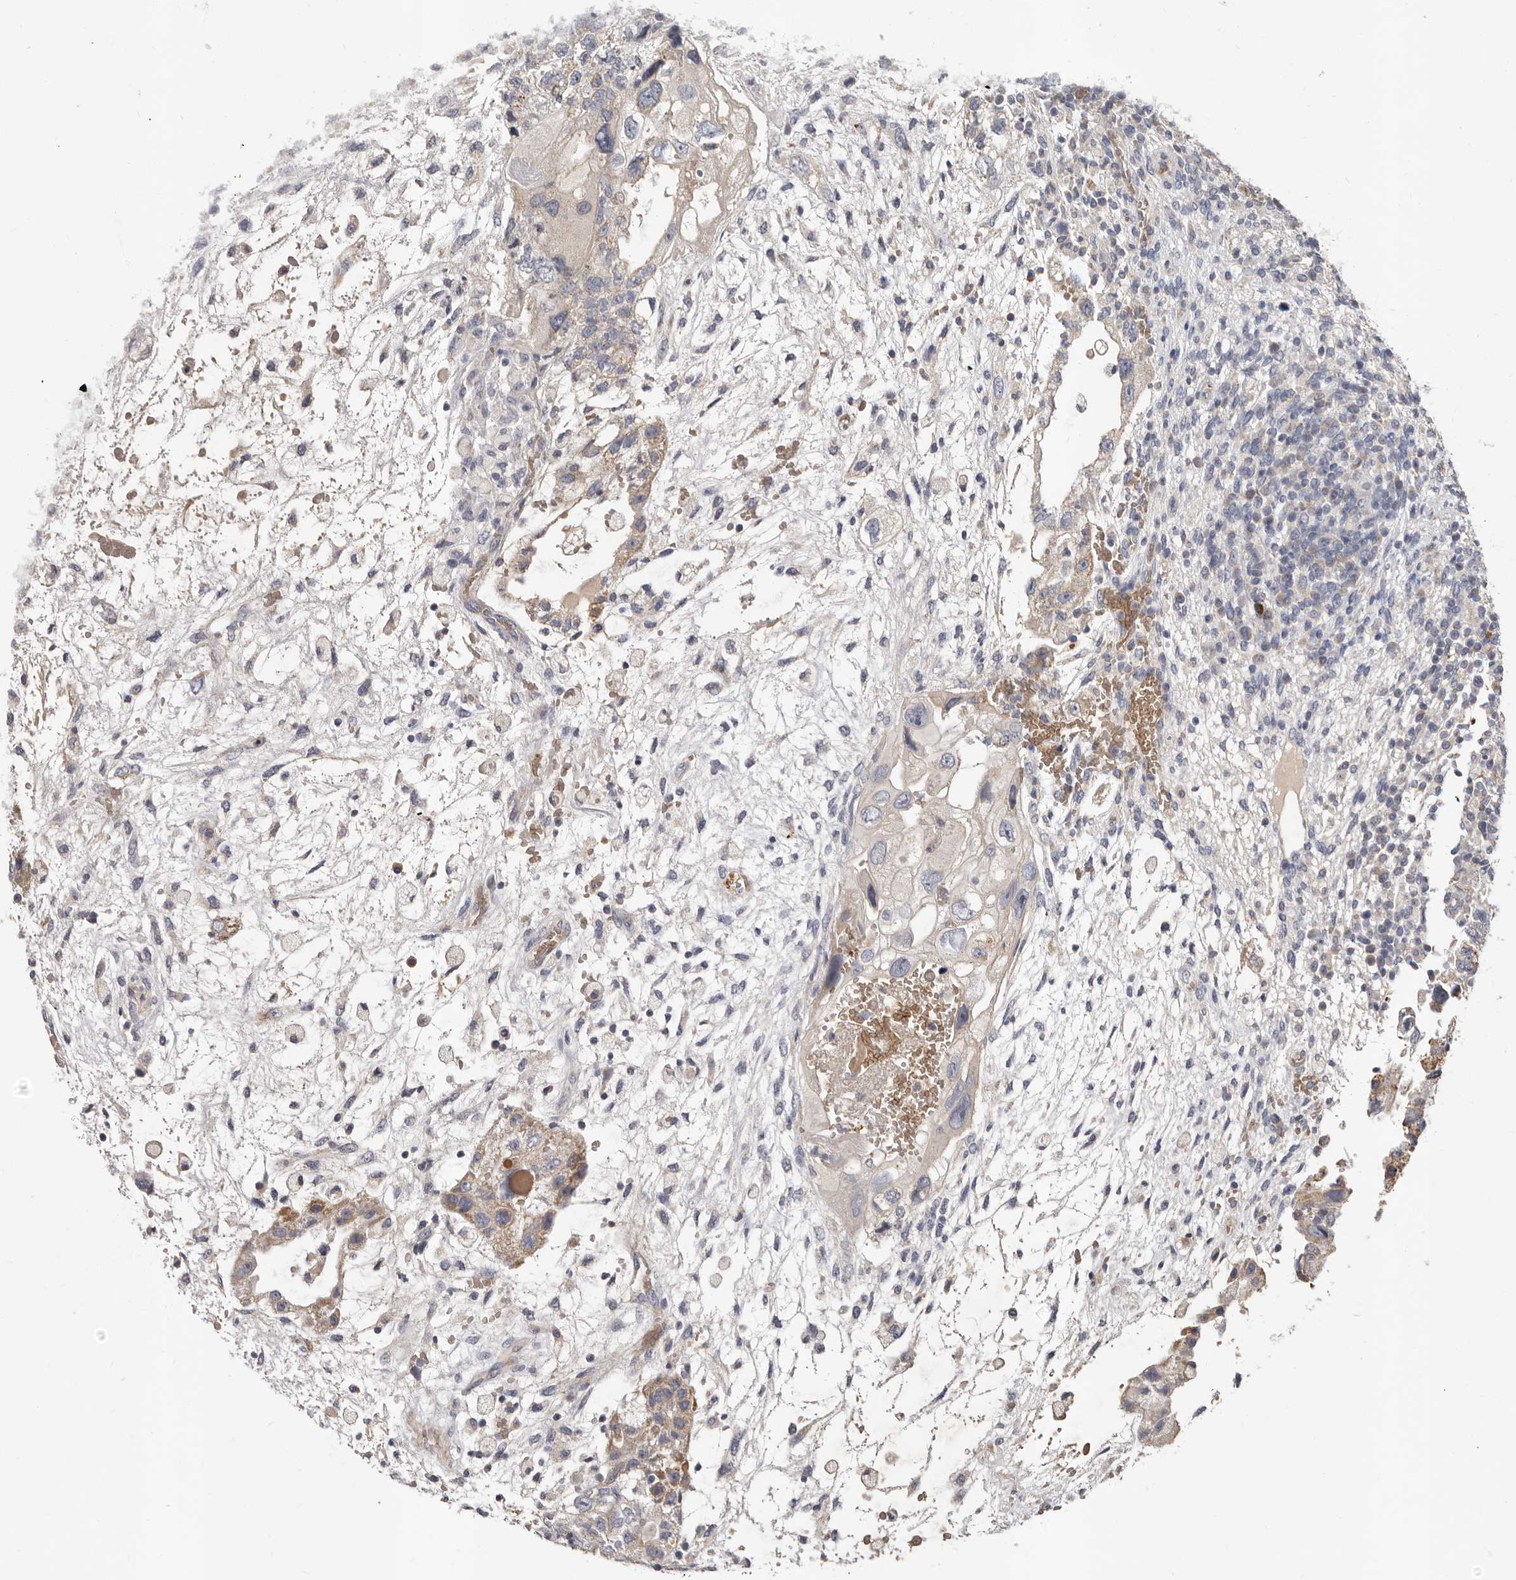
{"staining": {"intensity": "weak", "quantity": "25%-75%", "location": "cytoplasmic/membranous"}, "tissue": "testis cancer", "cell_type": "Tumor cells", "image_type": "cancer", "snomed": [{"axis": "morphology", "description": "Carcinoma, Embryonal, NOS"}, {"axis": "topography", "description": "Testis"}], "caption": "This is an image of immunohistochemistry staining of testis cancer (embryonal carcinoma), which shows weak staining in the cytoplasmic/membranous of tumor cells.", "gene": "SPTA1", "patient": {"sex": "male", "age": 36}}